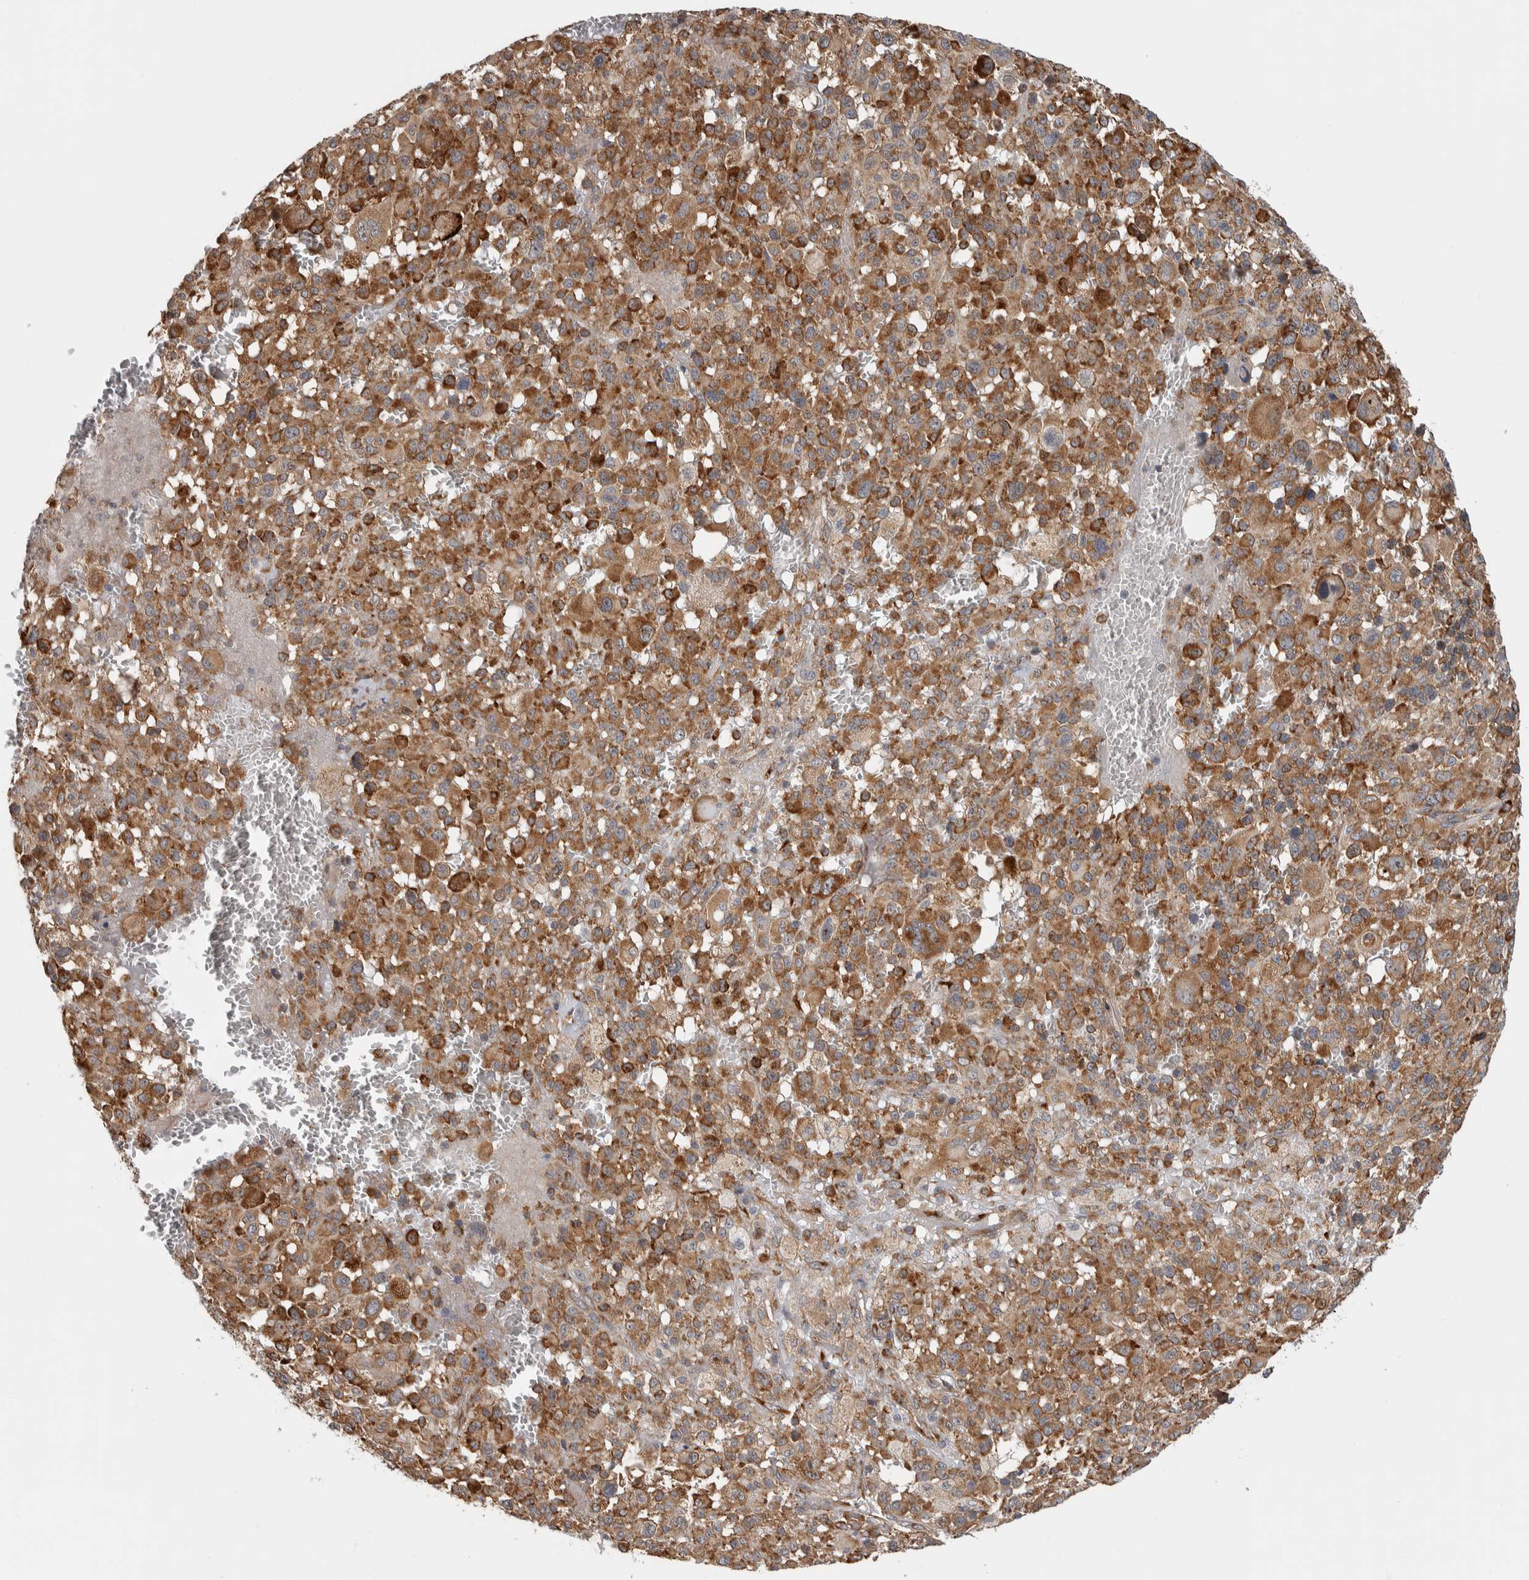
{"staining": {"intensity": "moderate", "quantity": ">75%", "location": "cytoplasmic/membranous"}, "tissue": "melanoma", "cell_type": "Tumor cells", "image_type": "cancer", "snomed": [{"axis": "morphology", "description": "Malignant melanoma, Metastatic site"}, {"axis": "topography", "description": "Skin"}], "caption": "A brown stain highlights moderate cytoplasmic/membranous staining of a protein in human melanoma tumor cells. Nuclei are stained in blue.", "gene": "EIF3H", "patient": {"sex": "female", "age": 74}}